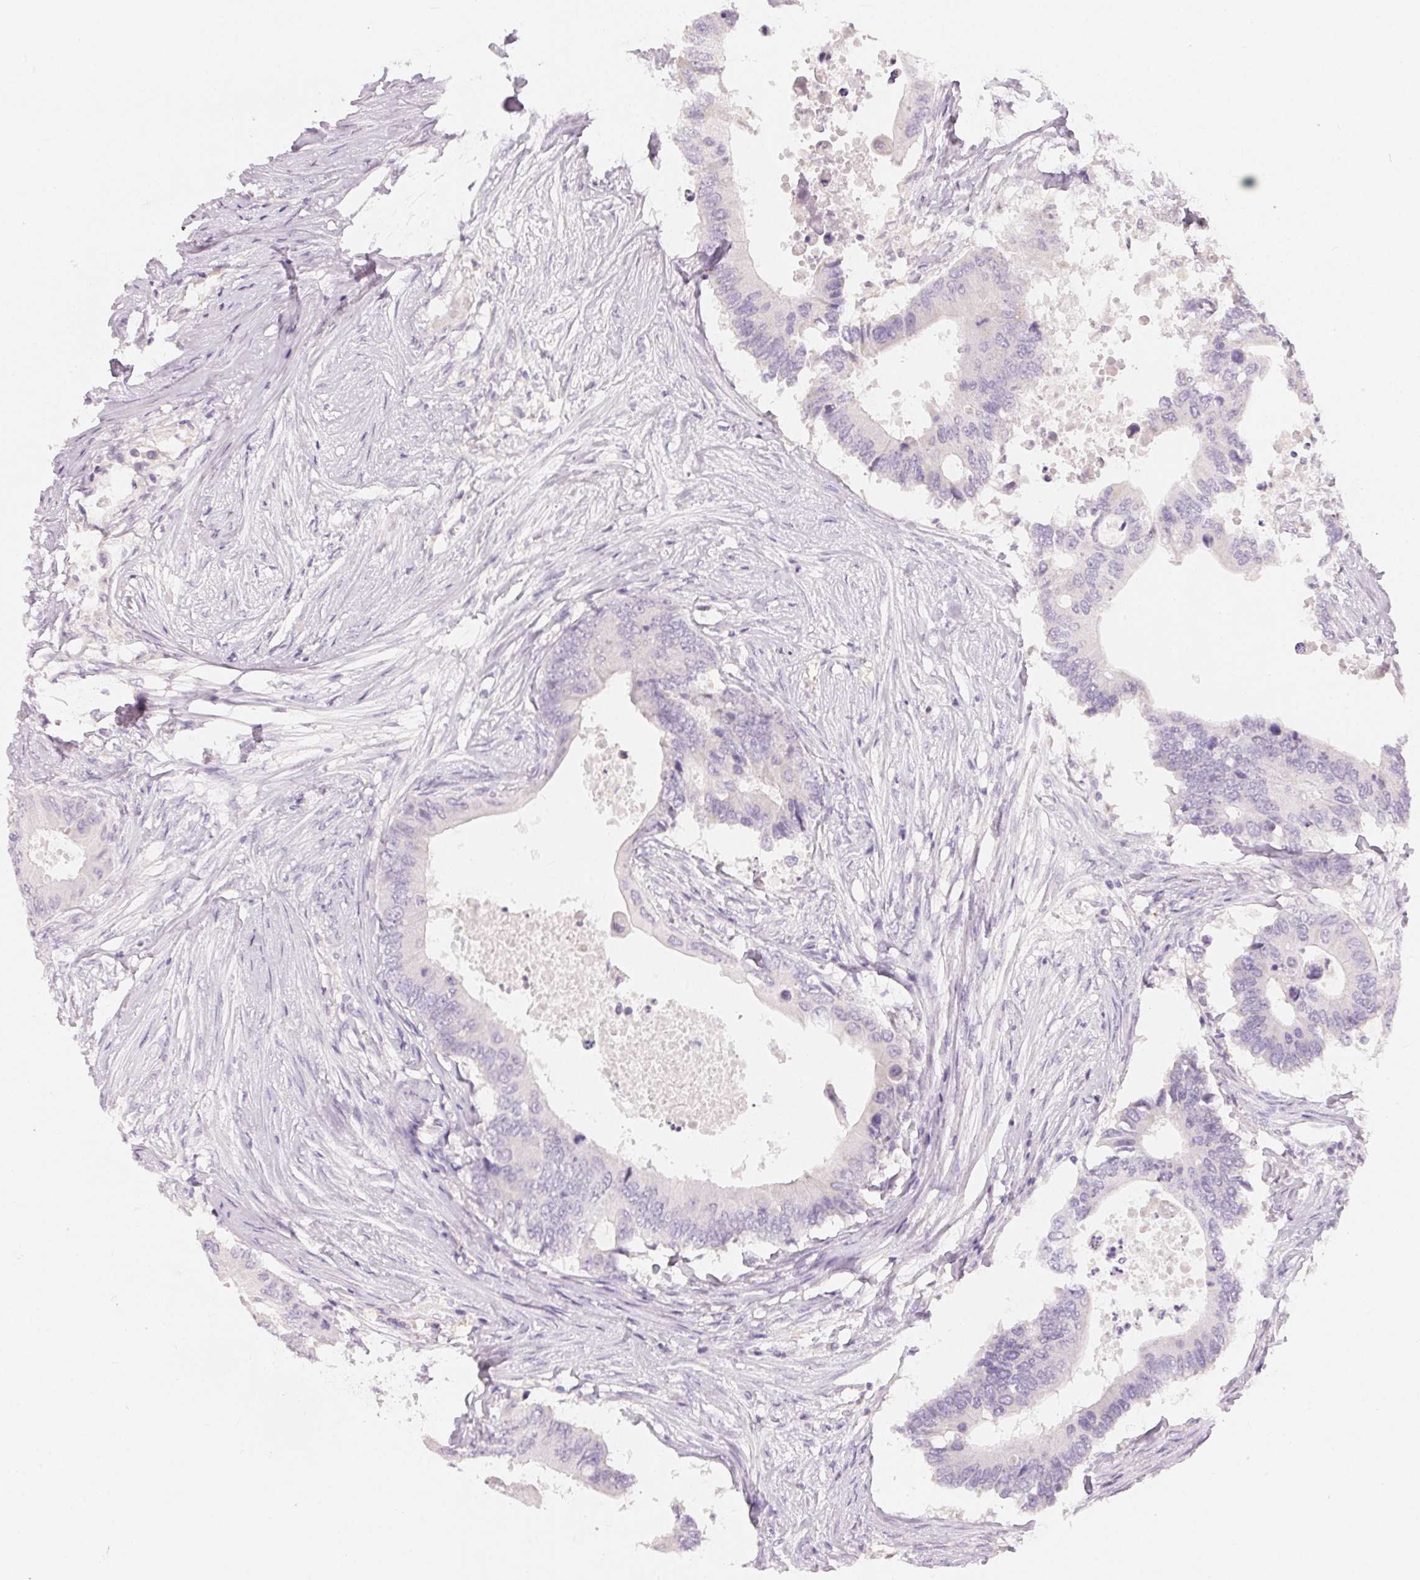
{"staining": {"intensity": "negative", "quantity": "none", "location": "none"}, "tissue": "colorectal cancer", "cell_type": "Tumor cells", "image_type": "cancer", "snomed": [{"axis": "morphology", "description": "Adenocarcinoma, NOS"}, {"axis": "topography", "description": "Colon"}], "caption": "Immunohistochemistry micrograph of human colorectal cancer stained for a protein (brown), which demonstrates no staining in tumor cells.", "gene": "MIOX", "patient": {"sex": "male", "age": 71}}